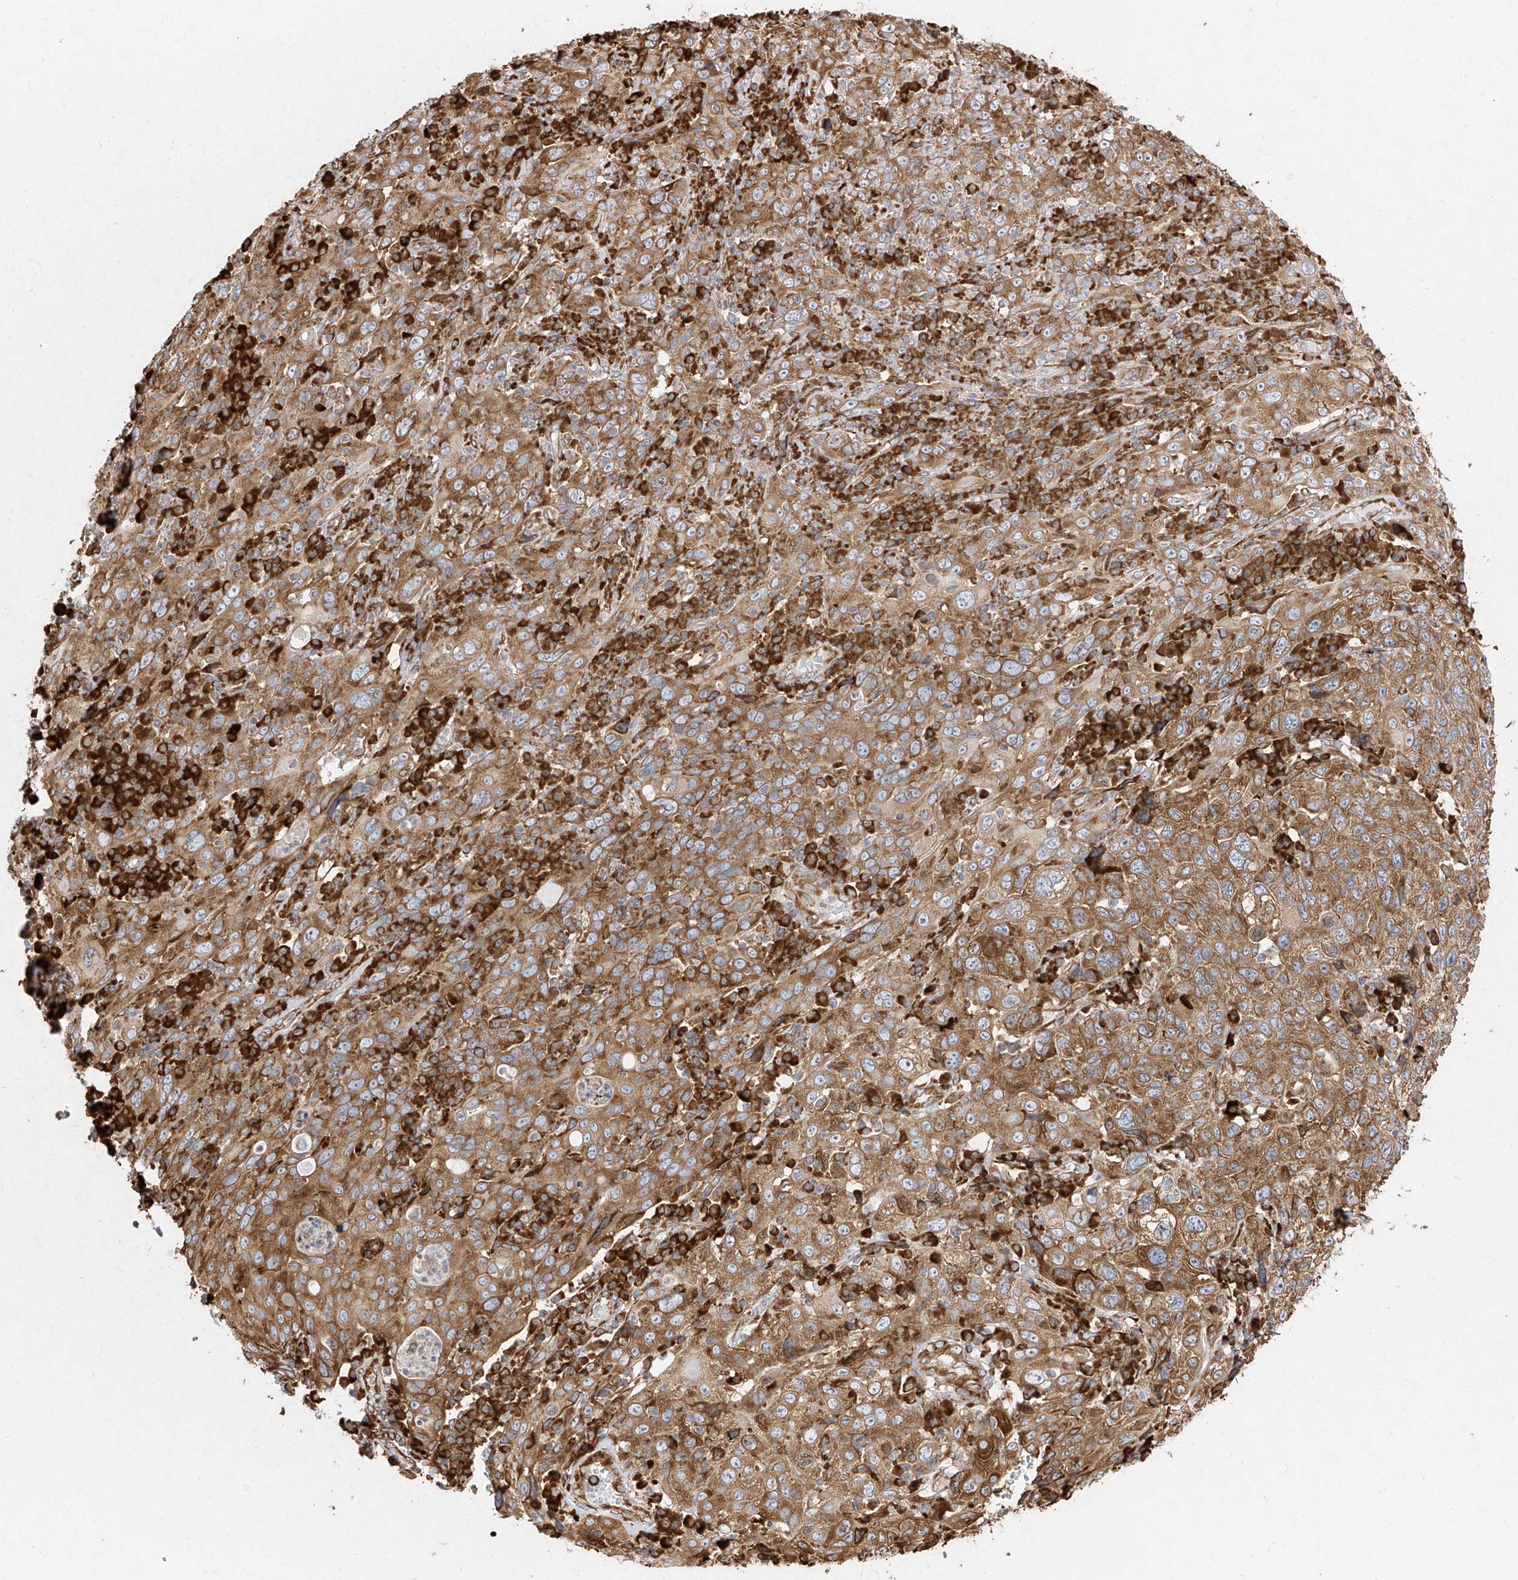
{"staining": {"intensity": "moderate", "quantity": ">75%", "location": "cytoplasmic/membranous"}, "tissue": "cervical cancer", "cell_type": "Tumor cells", "image_type": "cancer", "snomed": [{"axis": "morphology", "description": "Squamous cell carcinoma, NOS"}, {"axis": "topography", "description": "Cervix"}], "caption": "IHC staining of cervical cancer, which demonstrates medium levels of moderate cytoplasmic/membranous positivity in approximately >75% of tumor cells indicating moderate cytoplasmic/membranous protein expression. The staining was performed using DAB (3,3'-diaminobenzidine) (brown) for protein detection and nuclei were counterstained in hematoxylin (blue).", "gene": "RPS25", "patient": {"sex": "female", "age": 46}}